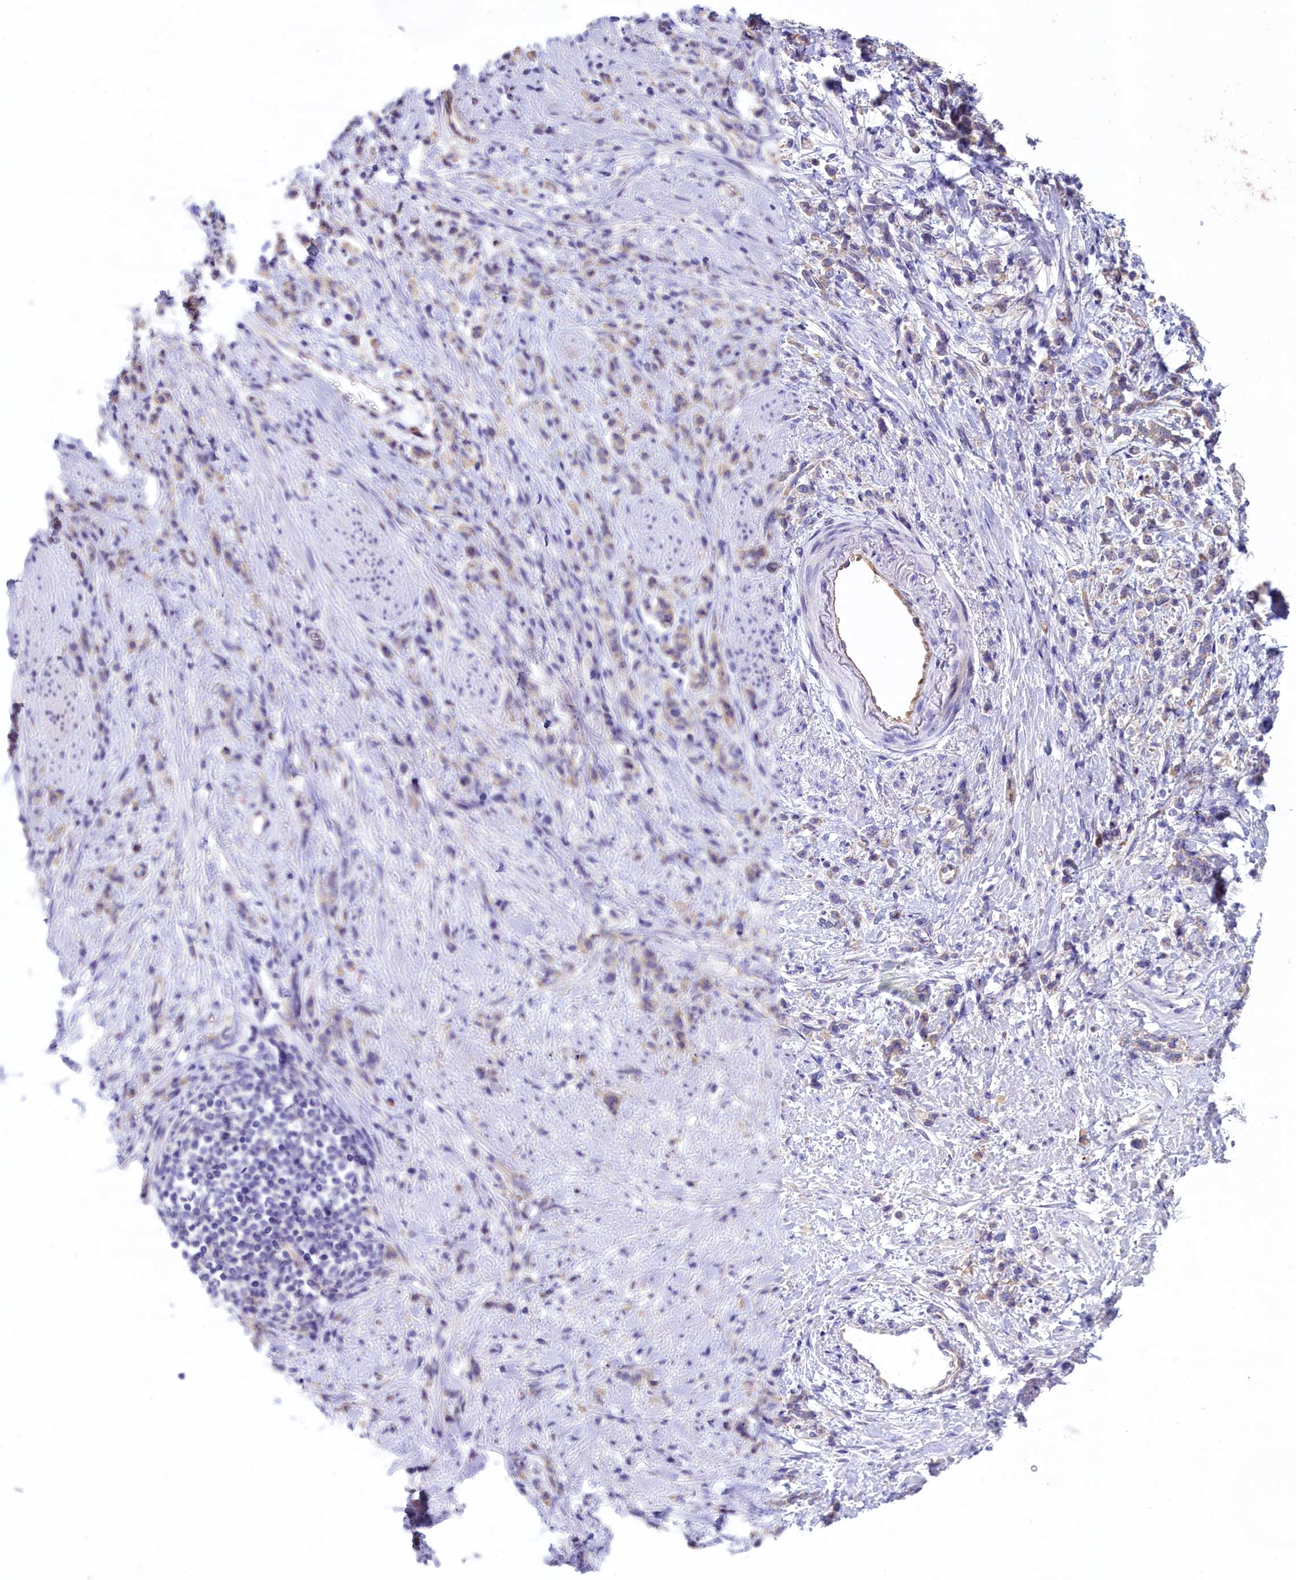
{"staining": {"intensity": "negative", "quantity": "none", "location": "none"}, "tissue": "stomach cancer", "cell_type": "Tumor cells", "image_type": "cancer", "snomed": [{"axis": "morphology", "description": "Adenocarcinoma, NOS"}, {"axis": "topography", "description": "Stomach"}], "caption": "Tumor cells show no significant staining in adenocarcinoma (stomach).", "gene": "KRBOX5", "patient": {"sex": "female", "age": 60}}